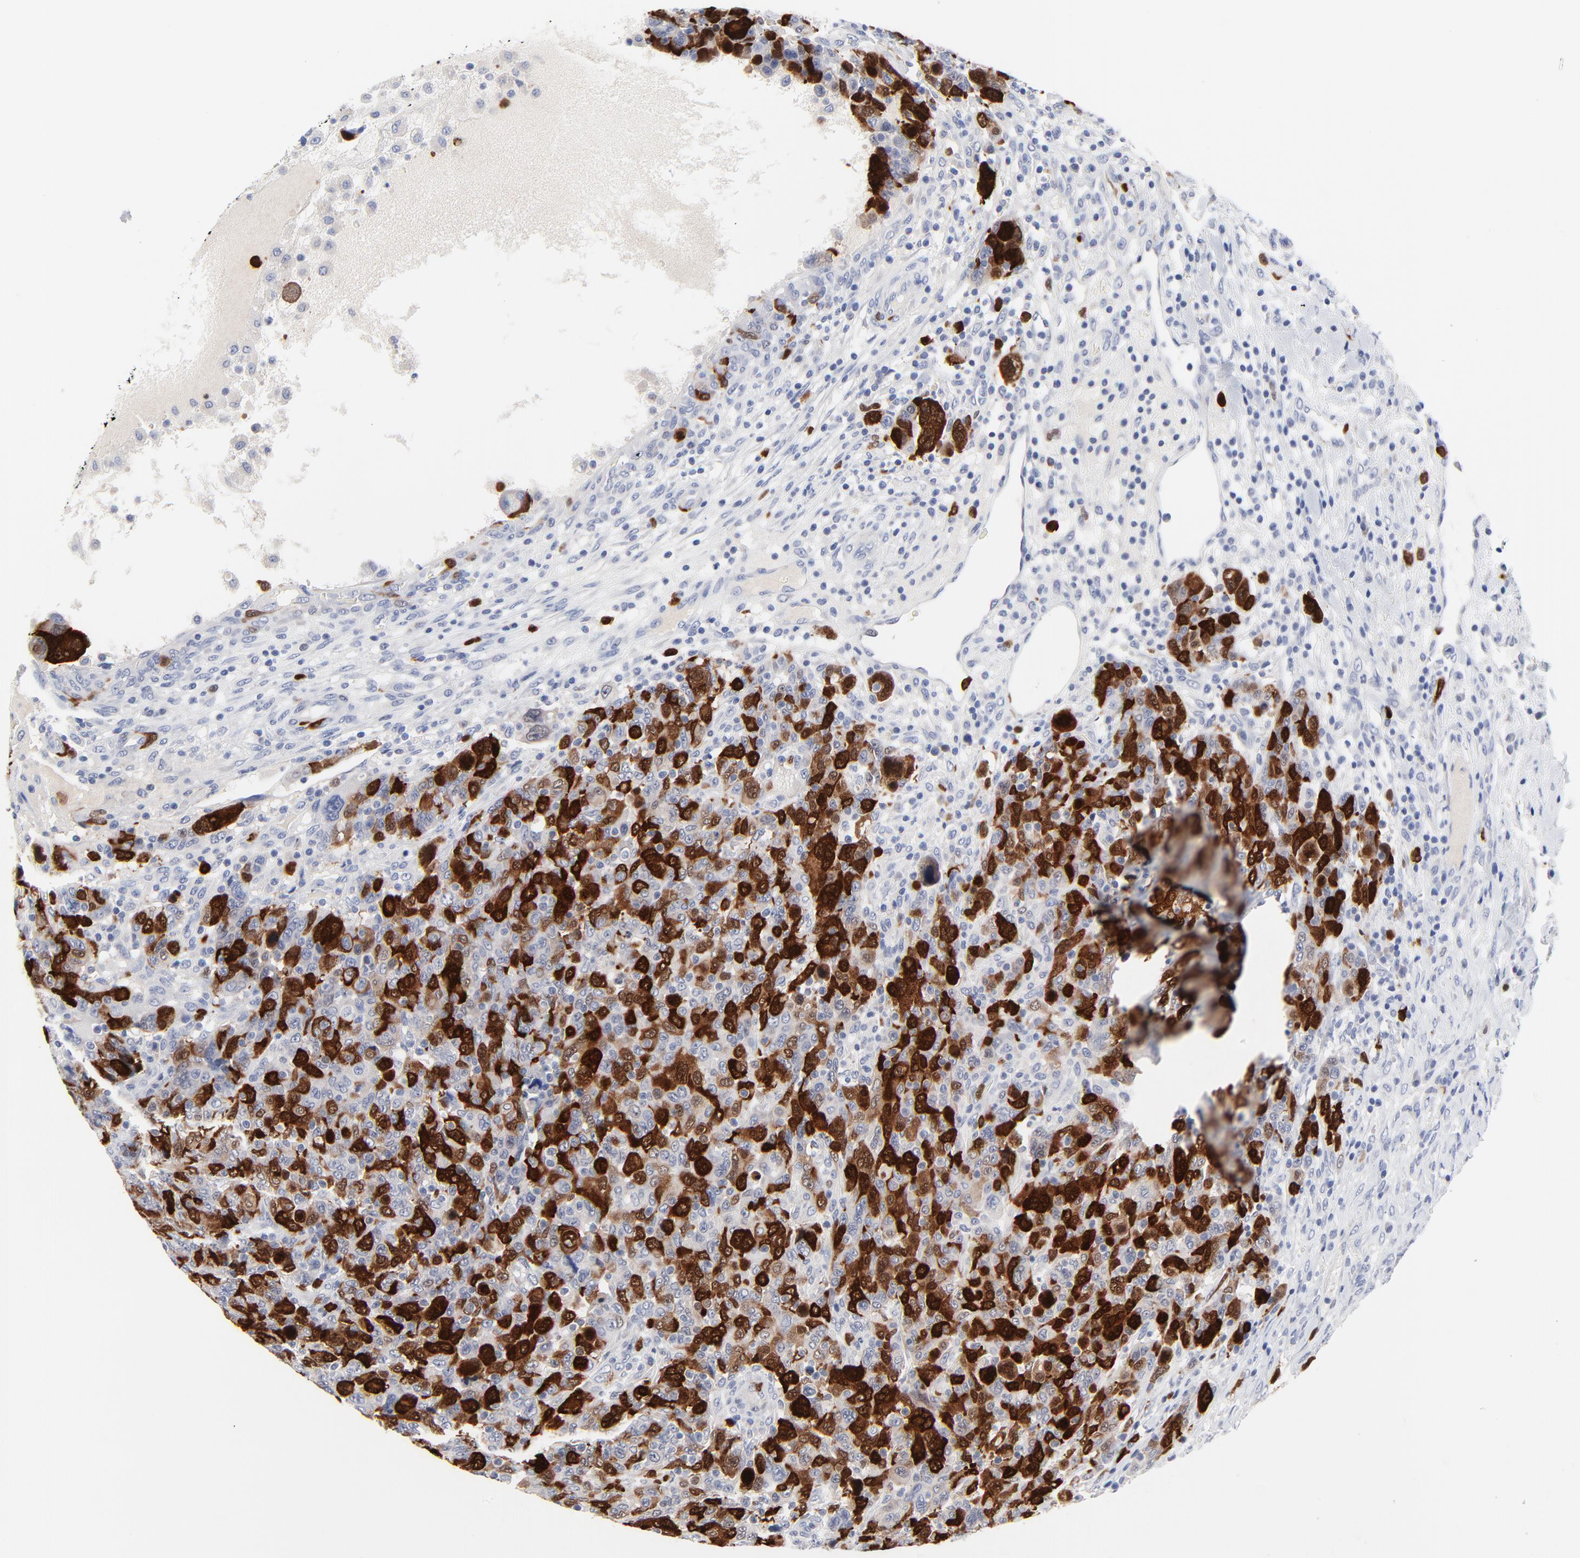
{"staining": {"intensity": "strong", "quantity": ">75%", "location": "cytoplasmic/membranous,nuclear"}, "tissue": "breast cancer", "cell_type": "Tumor cells", "image_type": "cancer", "snomed": [{"axis": "morphology", "description": "Duct carcinoma"}, {"axis": "topography", "description": "Breast"}], "caption": "Breast infiltrating ductal carcinoma tissue shows strong cytoplasmic/membranous and nuclear expression in approximately >75% of tumor cells", "gene": "CDK1", "patient": {"sex": "female", "age": 37}}